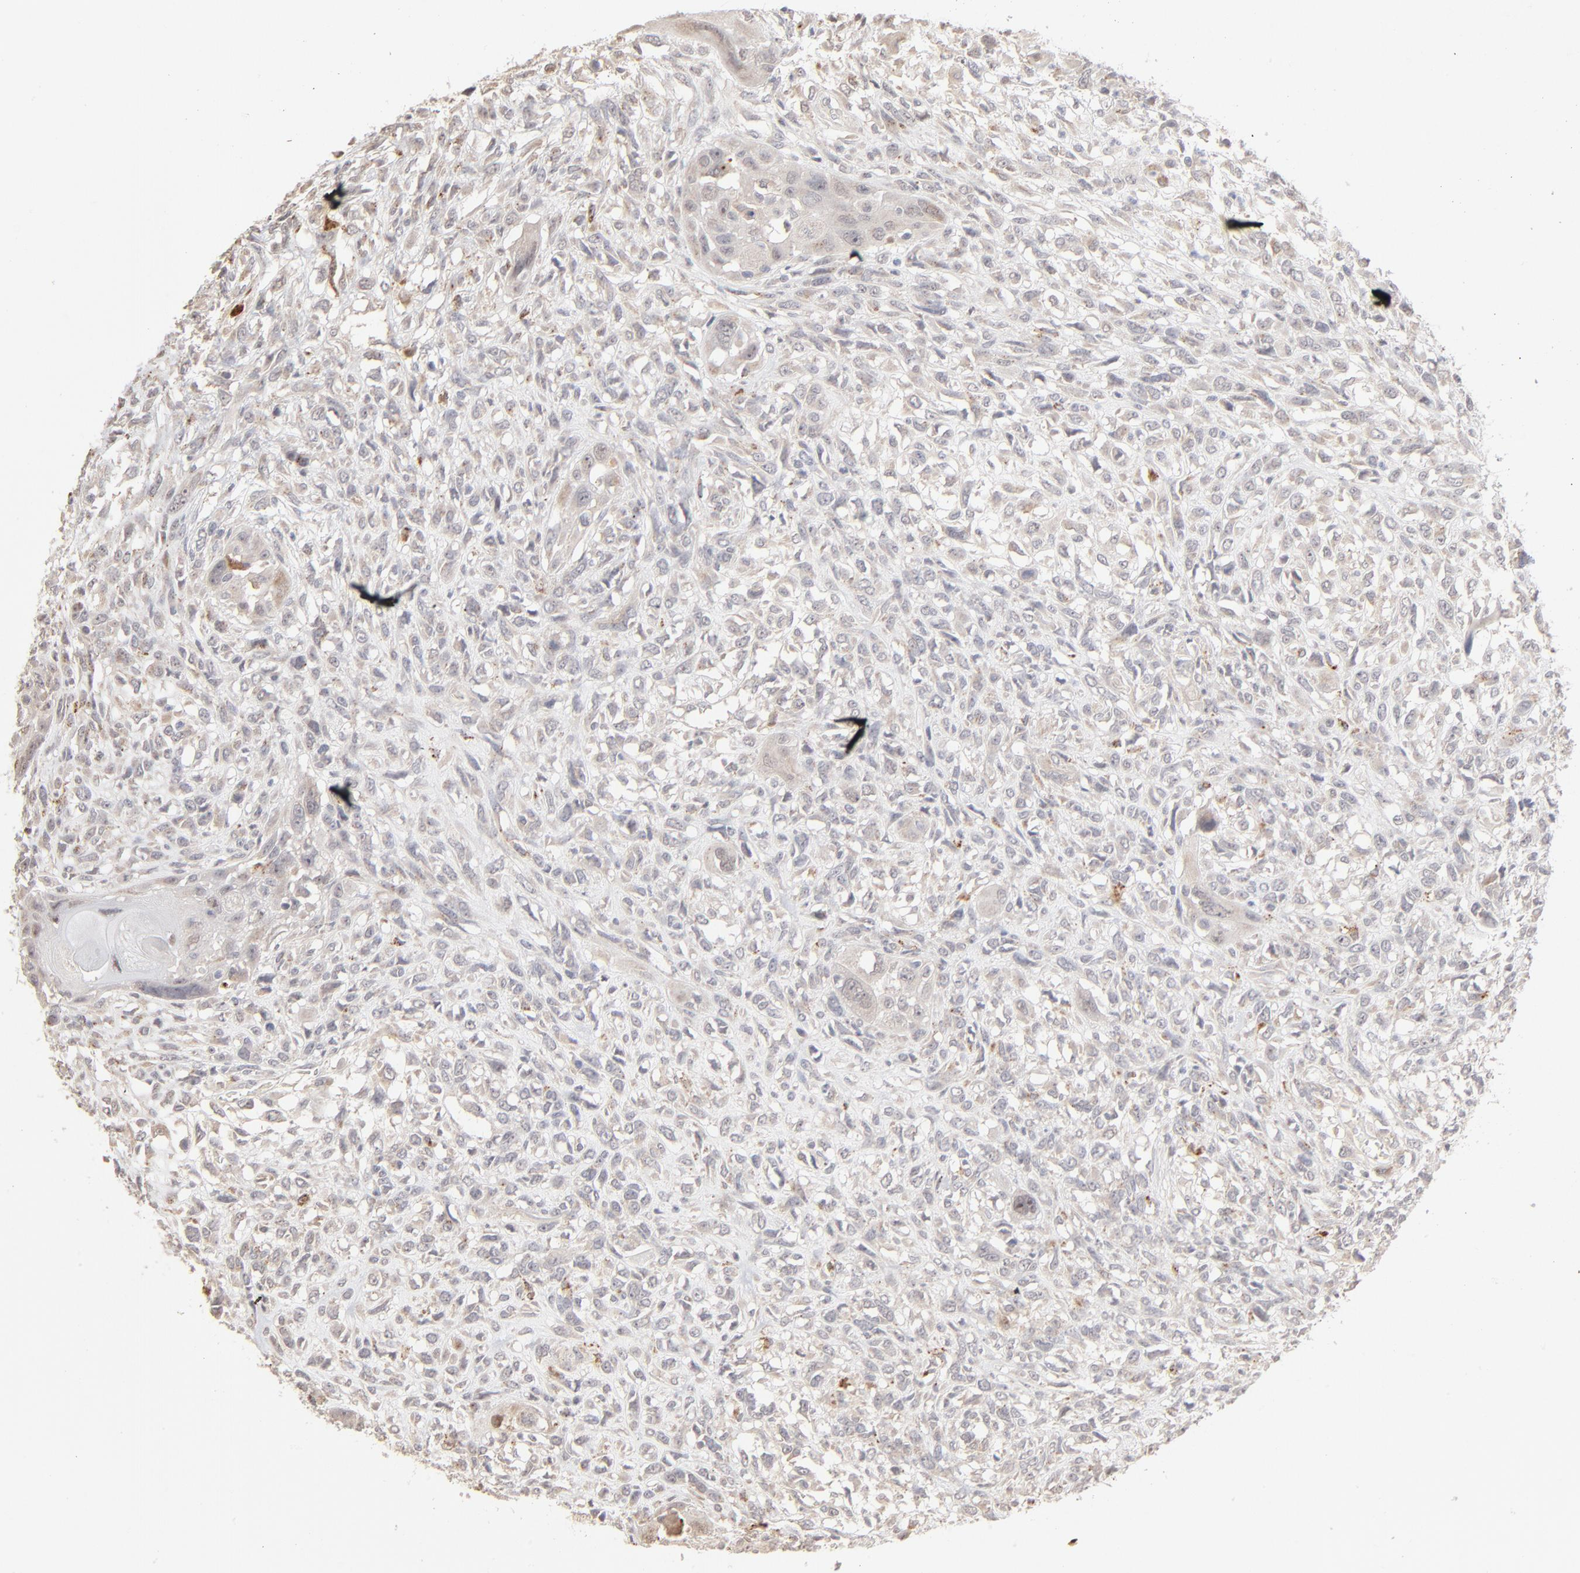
{"staining": {"intensity": "negative", "quantity": "none", "location": "none"}, "tissue": "head and neck cancer", "cell_type": "Tumor cells", "image_type": "cancer", "snomed": [{"axis": "morphology", "description": "Neoplasm, malignant, NOS"}, {"axis": "topography", "description": "Salivary gland"}, {"axis": "topography", "description": "Head-Neck"}], "caption": "Head and neck cancer was stained to show a protein in brown. There is no significant positivity in tumor cells.", "gene": "POMT2", "patient": {"sex": "male", "age": 43}}